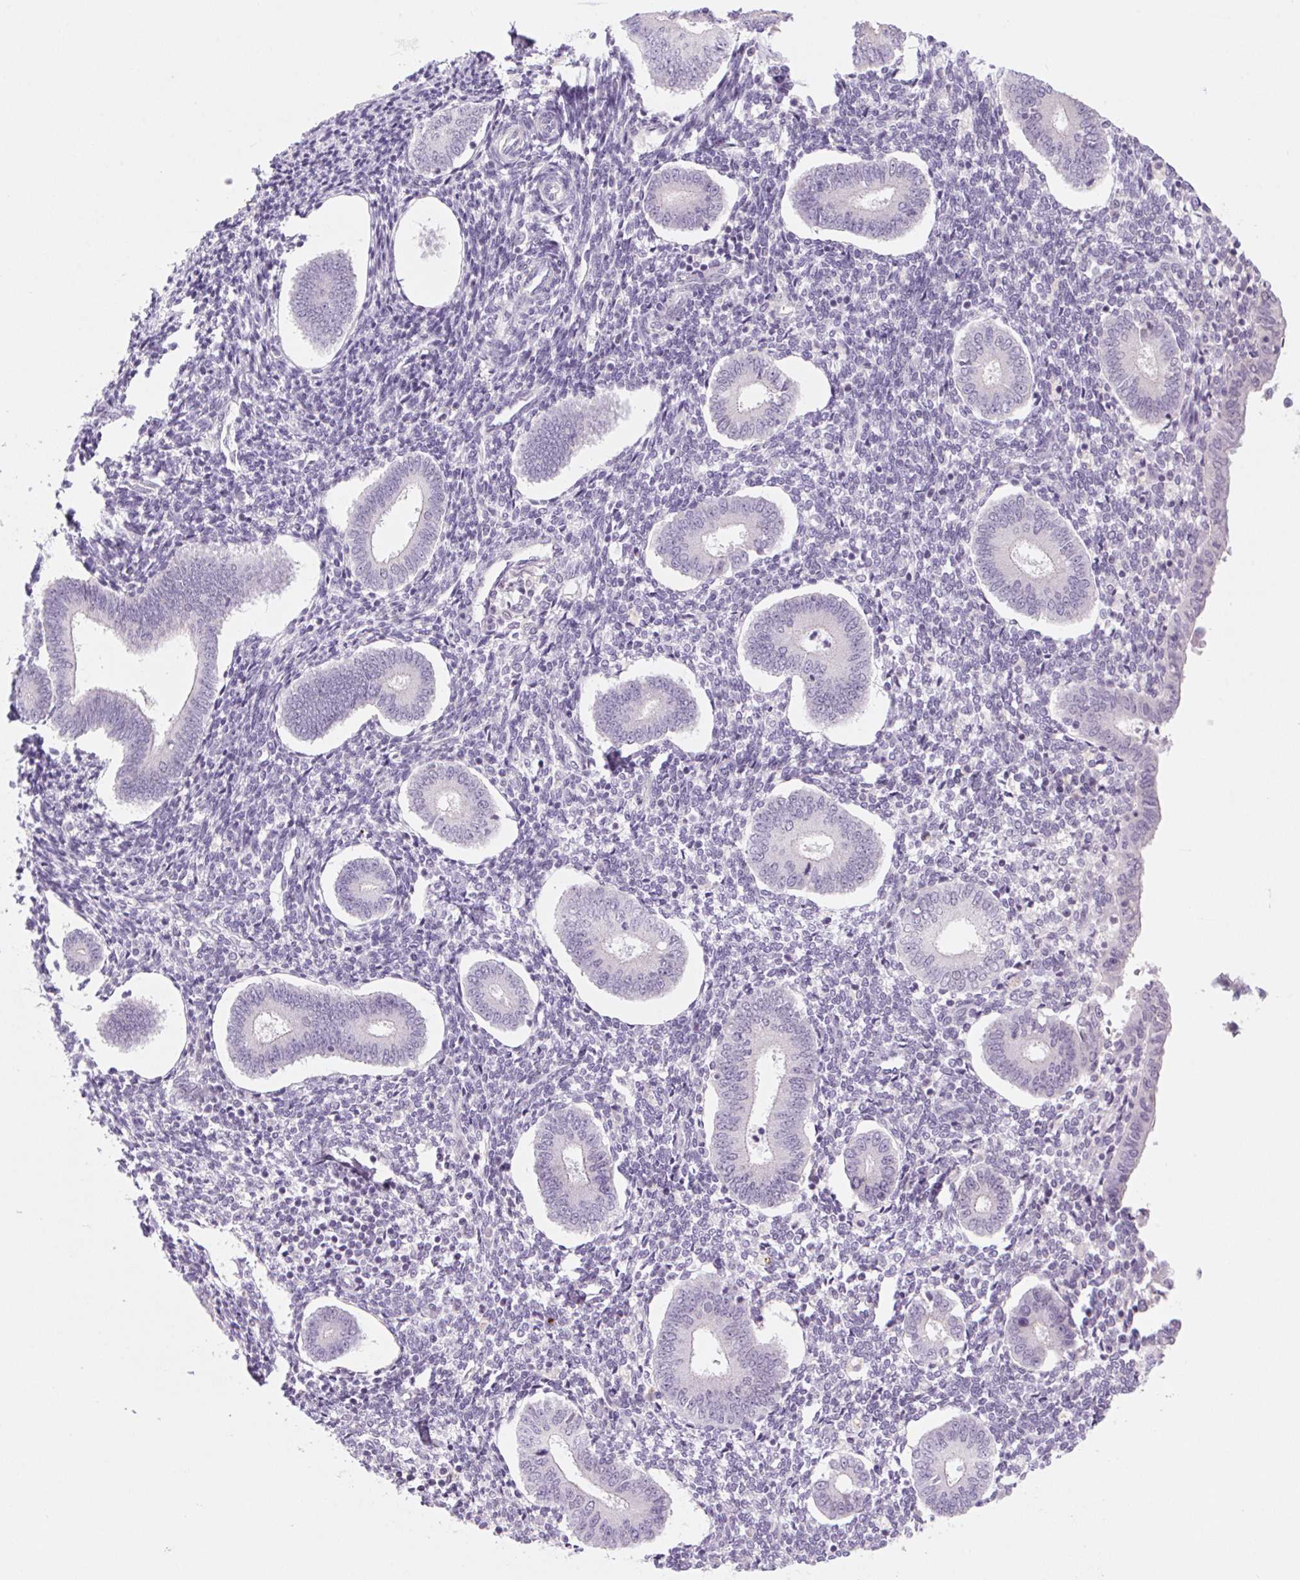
{"staining": {"intensity": "negative", "quantity": "none", "location": "none"}, "tissue": "endometrium", "cell_type": "Cells in endometrial stroma", "image_type": "normal", "snomed": [{"axis": "morphology", "description": "Normal tissue, NOS"}, {"axis": "topography", "description": "Endometrium"}], "caption": "The image displays no staining of cells in endometrial stroma in normal endometrium.", "gene": "KRT1", "patient": {"sex": "female", "age": 40}}